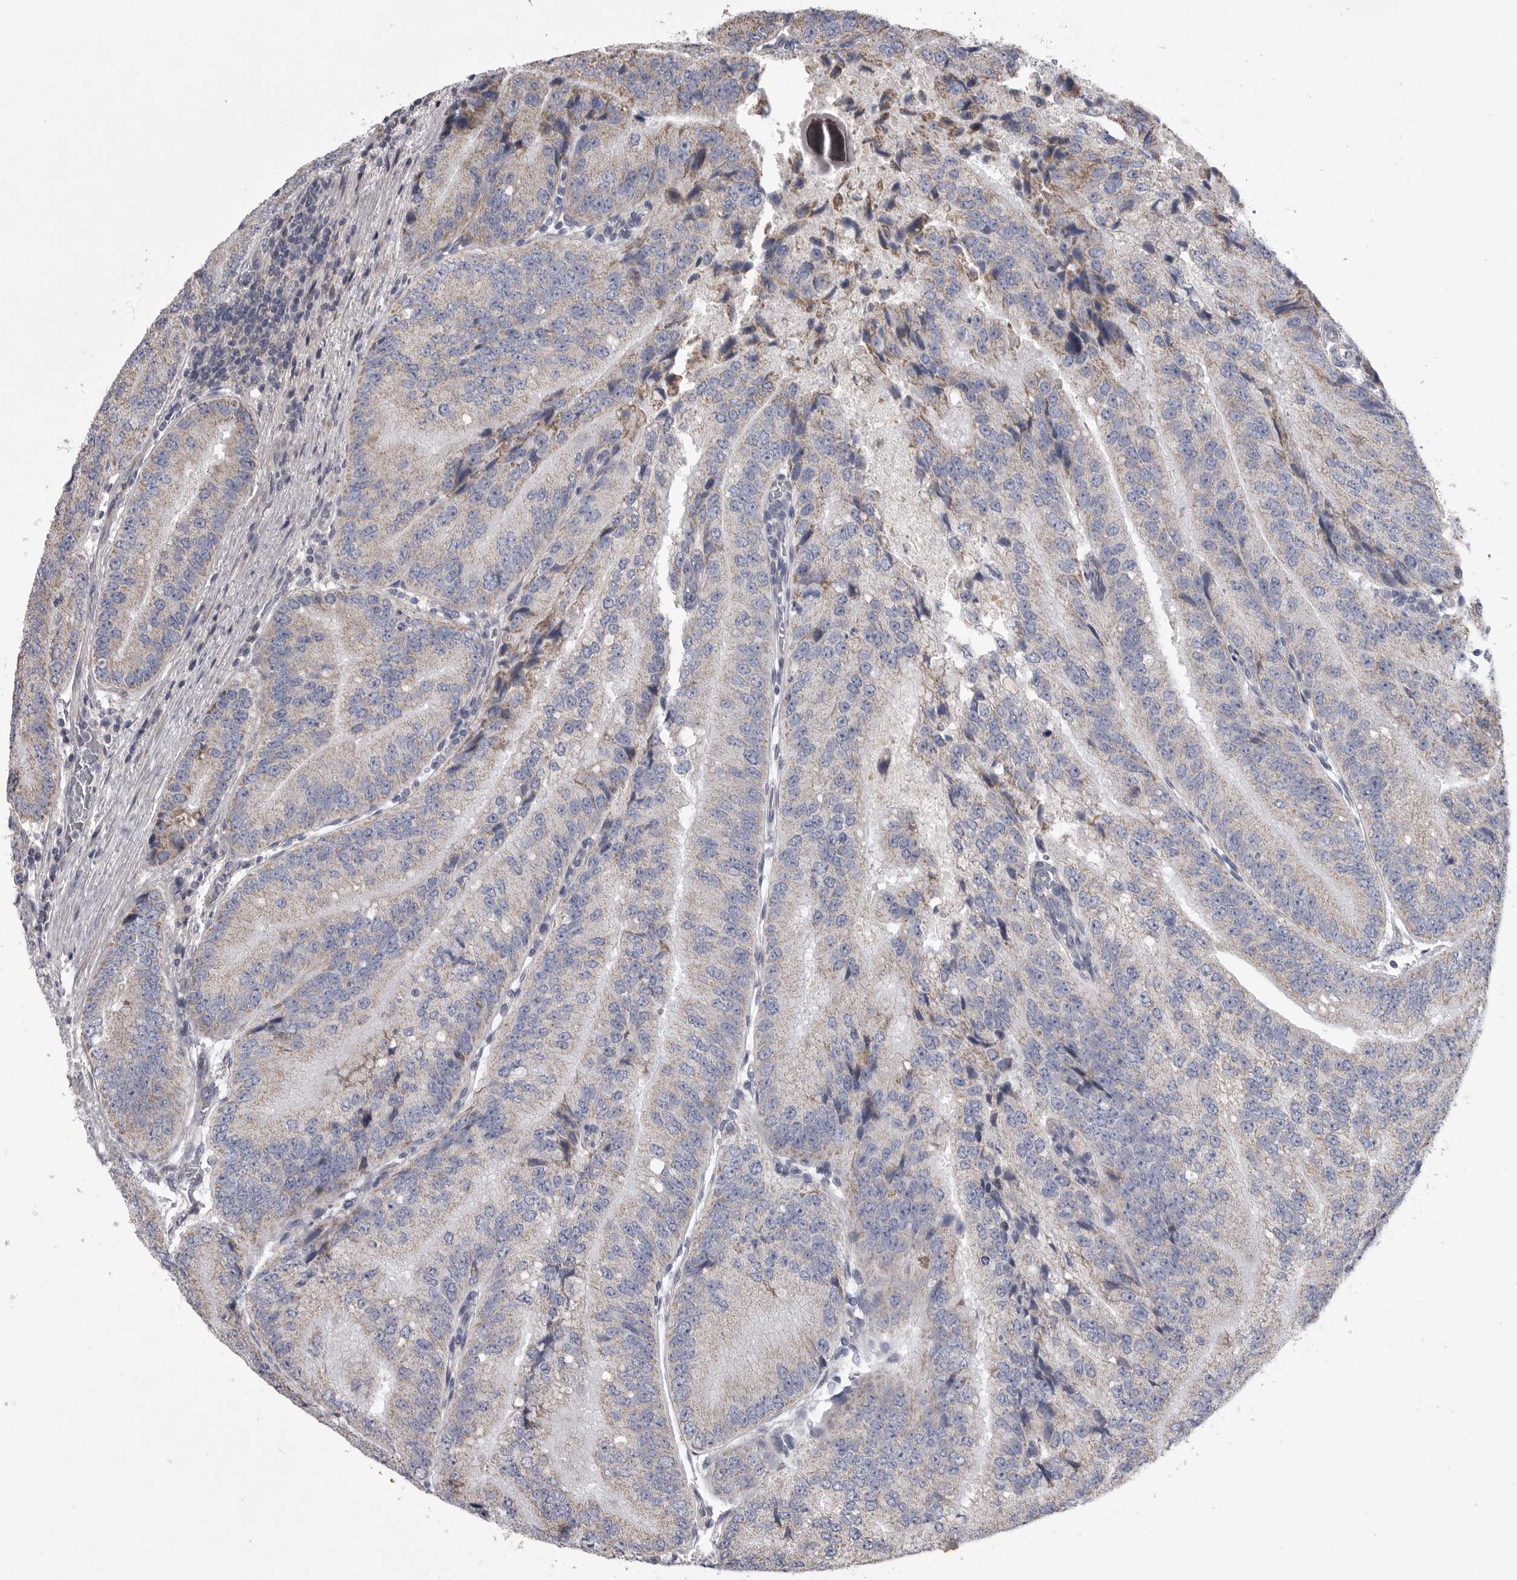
{"staining": {"intensity": "weak", "quantity": "<25%", "location": "cytoplasmic/membranous"}, "tissue": "prostate cancer", "cell_type": "Tumor cells", "image_type": "cancer", "snomed": [{"axis": "morphology", "description": "Adenocarcinoma, High grade"}, {"axis": "topography", "description": "Prostate"}], "caption": "Tumor cells are negative for brown protein staining in prostate cancer (high-grade adenocarcinoma). The staining is performed using DAB (3,3'-diaminobenzidine) brown chromogen with nuclei counter-stained in using hematoxylin.", "gene": "CRP", "patient": {"sex": "male", "age": 70}}